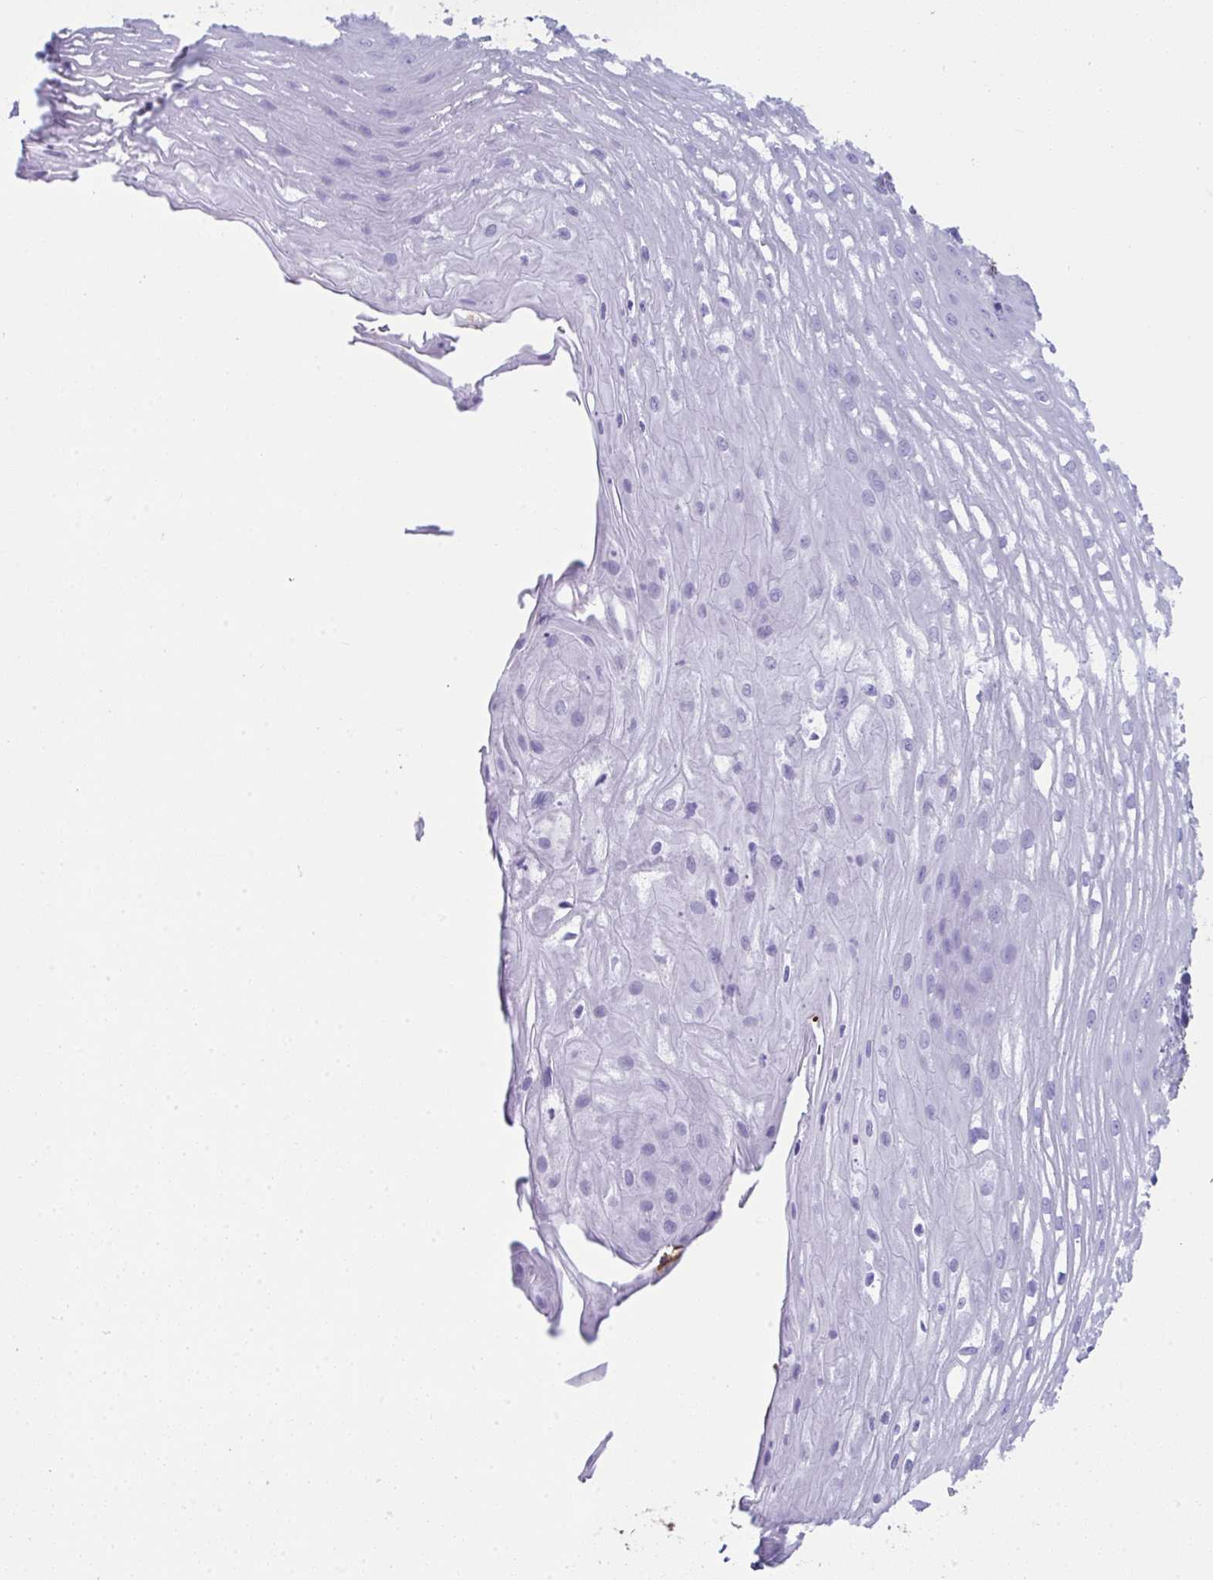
{"staining": {"intensity": "negative", "quantity": "none", "location": "none"}, "tissue": "esophagus", "cell_type": "Squamous epithelial cells", "image_type": "normal", "snomed": [{"axis": "morphology", "description": "Normal tissue, NOS"}, {"axis": "topography", "description": "Esophagus"}], "caption": "A high-resolution micrograph shows immunohistochemistry staining of normal esophagus, which displays no significant staining in squamous epithelial cells.", "gene": "JCHAIN", "patient": {"sex": "male", "age": 62}}